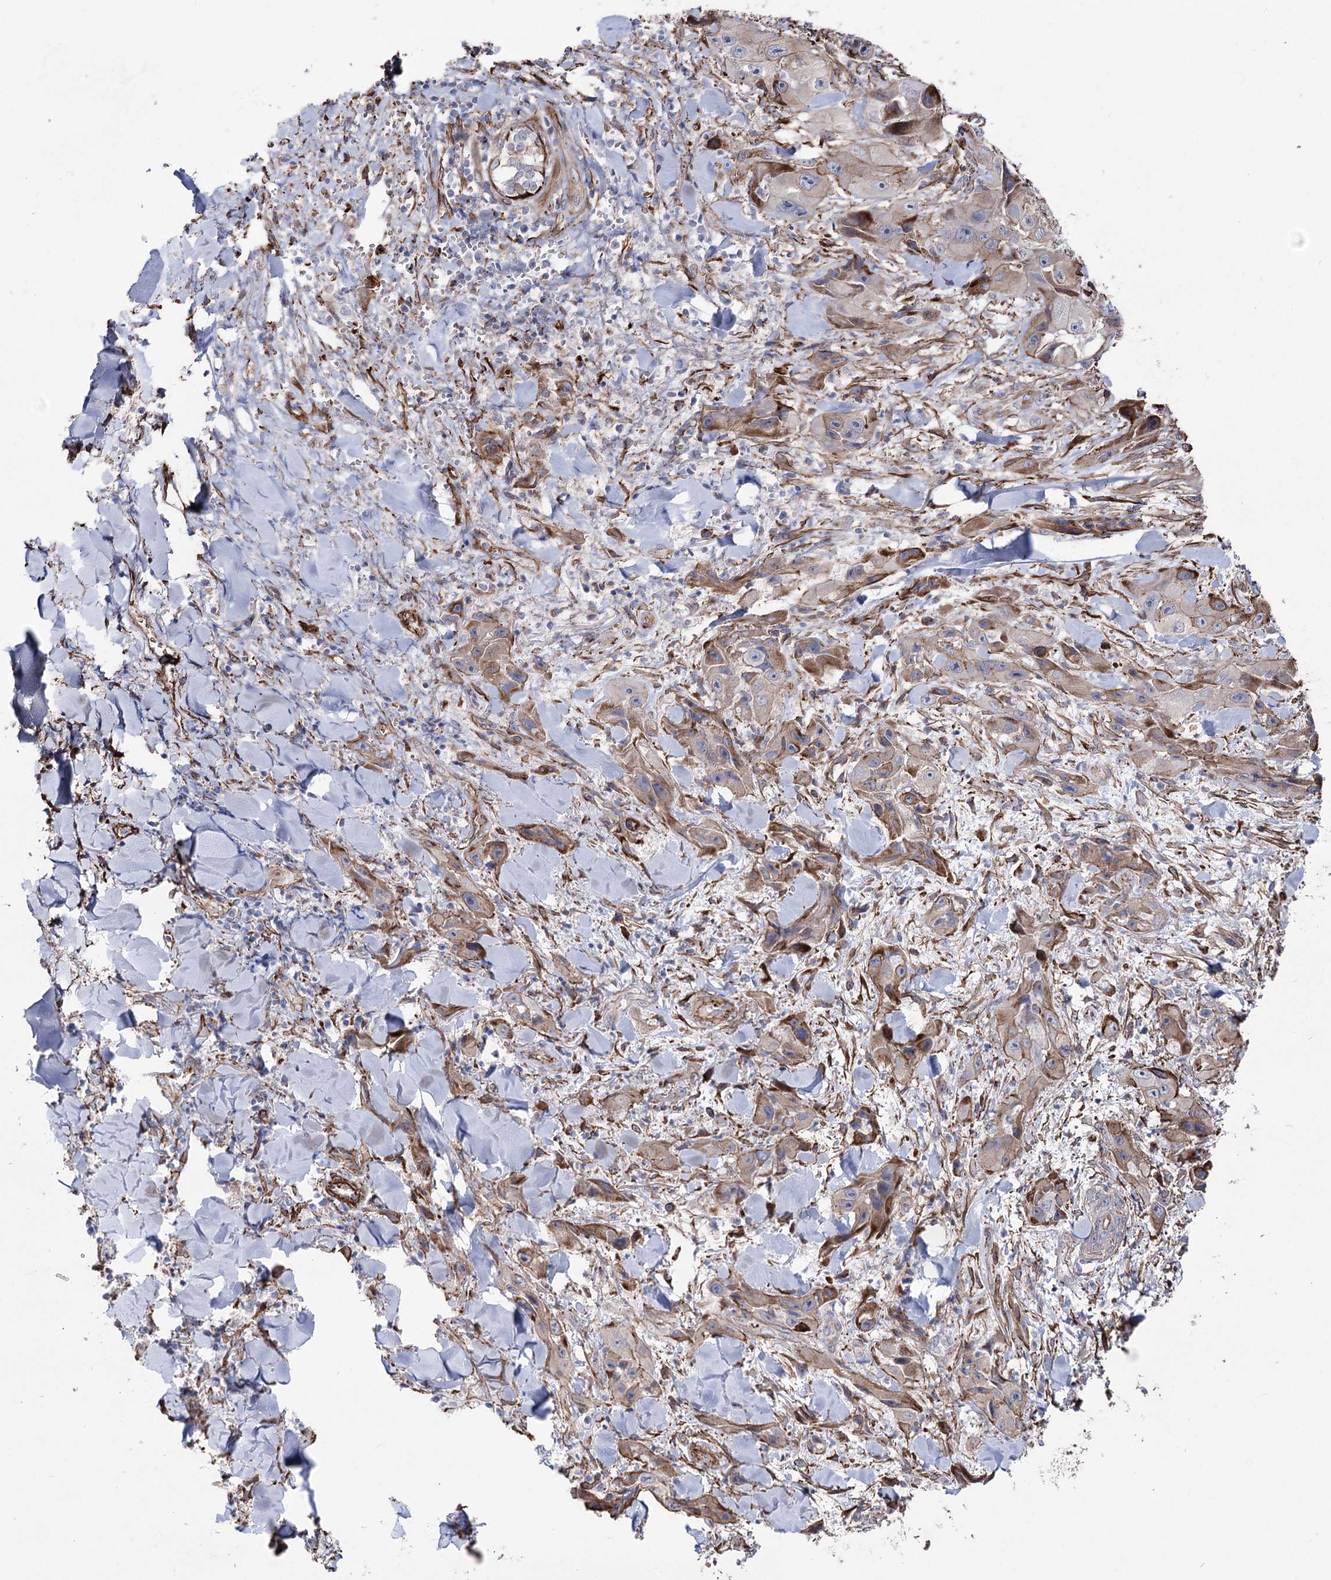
{"staining": {"intensity": "moderate", "quantity": "<25%", "location": "cytoplasmic/membranous"}, "tissue": "skin cancer", "cell_type": "Tumor cells", "image_type": "cancer", "snomed": [{"axis": "morphology", "description": "Squamous cell carcinoma, NOS"}, {"axis": "topography", "description": "Skin"}, {"axis": "topography", "description": "Subcutis"}], "caption": "Moderate cytoplasmic/membranous protein expression is present in about <25% of tumor cells in skin squamous cell carcinoma.", "gene": "ARHGAP20", "patient": {"sex": "male", "age": 73}}